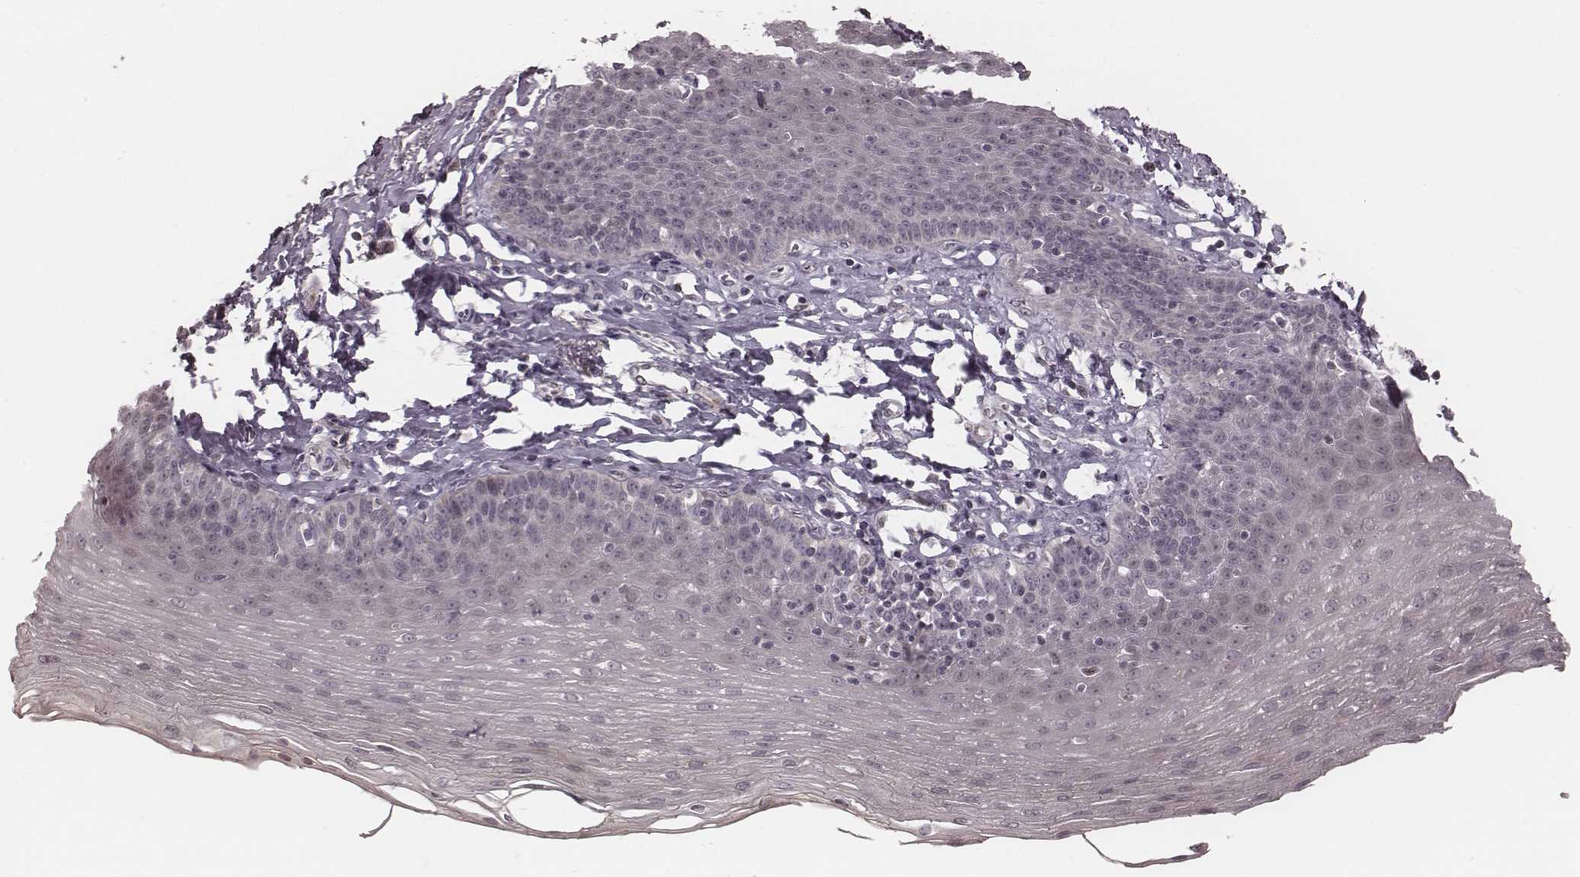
{"staining": {"intensity": "negative", "quantity": "none", "location": "none"}, "tissue": "esophagus", "cell_type": "Squamous epithelial cells", "image_type": "normal", "snomed": [{"axis": "morphology", "description": "Normal tissue, NOS"}, {"axis": "topography", "description": "Esophagus"}], "caption": "This is an IHC photomicrograph of benign human esophagus. There is no positivity in squamous epithelial cells.", "gene": "IQCG", "patient": {"sex": "female", "age": 81}}